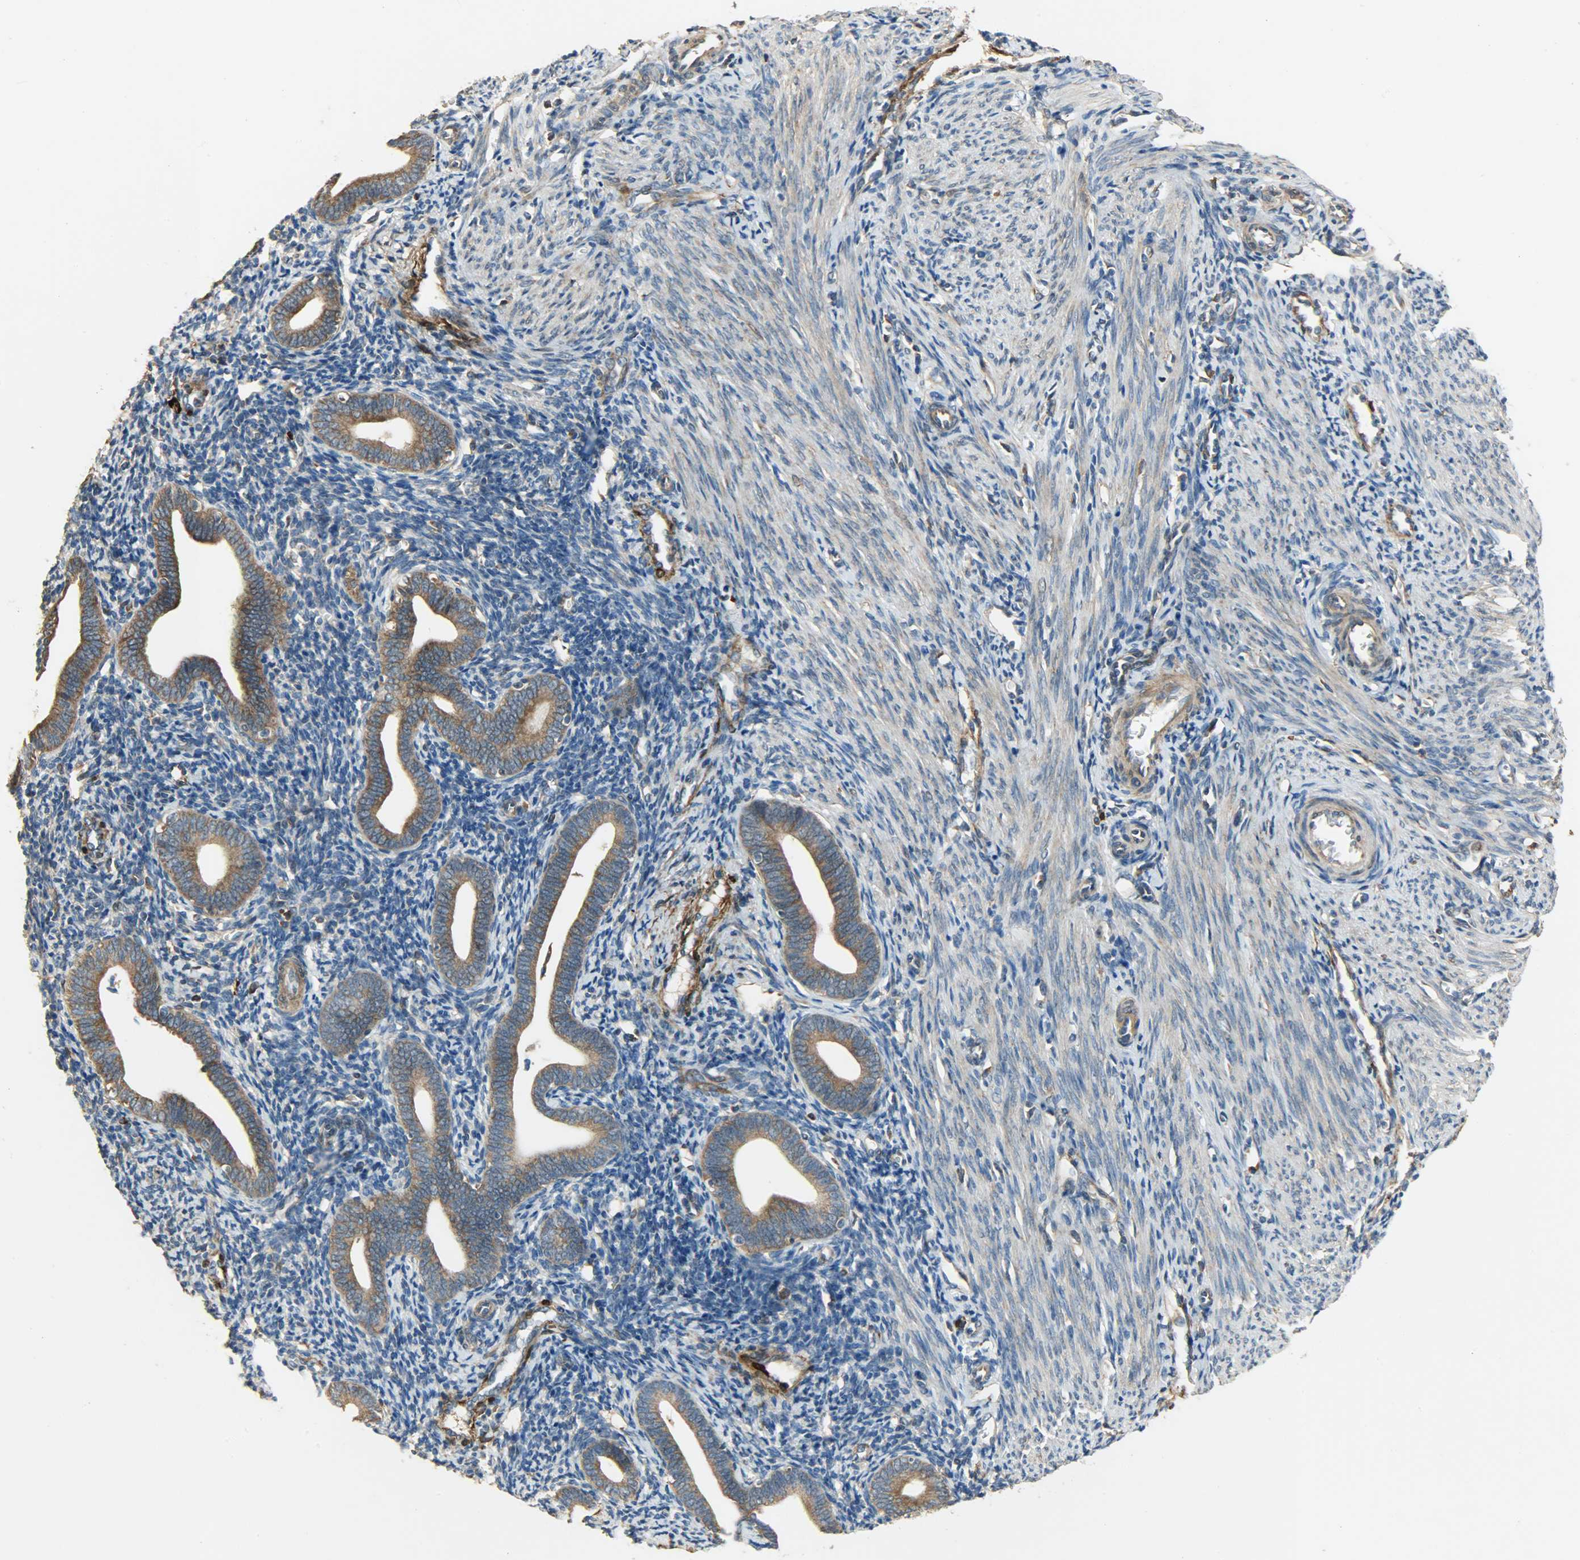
{"staining": {"intensity": "moderate", "quantity": "25%-75%", "location": "cytoplasmic/membranous"}, "tissue": "endometrium", "cell_type": "Cells in endometrial stroma", "image_type": "normal", "snomed": [{"axis": "morphology", "description": "Normal tissue, NOS"}, {"axis": "topography", "description": "Uterus"}, {"axis": "topography", "description": "Endometrium"}], "caption": "Immunohistochemistry (IHC) of normal endometrium shows medium levels of moderate cytoplasmic/membranous positivity in approximately 25%-75% of cells in endometrial stroma.", "gene": "C1orf198", "patient": {"sex": "female", "age": 33}}